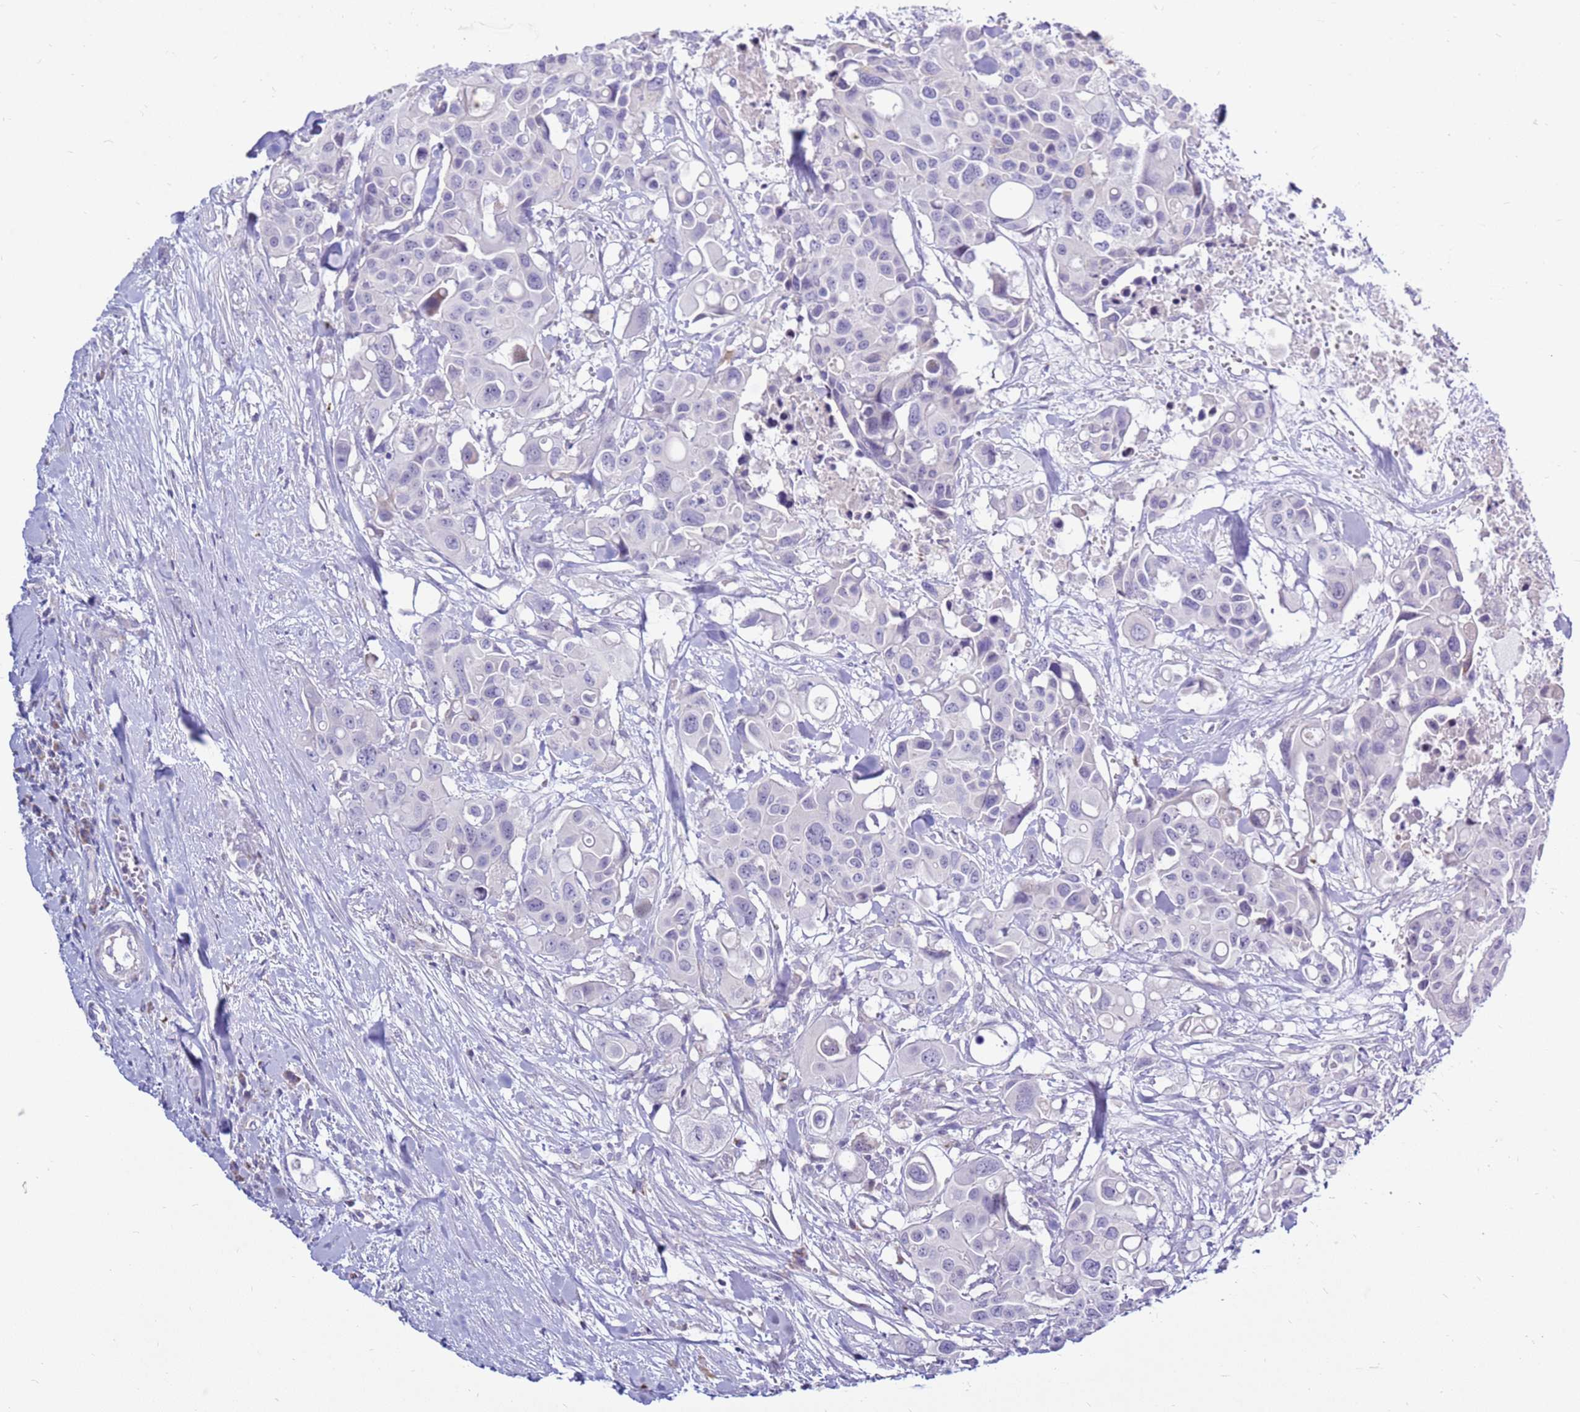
{"staining": {"intensity": "negative", "quantity": "none", "location": "none"}, "tissue": "colorectal cancer", "cell_type": "Tumor cells", "image_type": "cancer", "snomed": [{"axis": "morphology", "description": "Adenocarcinoma, NOS"}, {"axis": "topography", "description": "Colon"}], "caption": "Adenocarcinoma (colorectal) was stained to show a protein in brown. There is no significant staining in tumor cells. (Brightfield microscopy of DAB (3,3'-diaminobenzidine) immunohistochemistry at high magnification).", "gene": "IGF1R", "patient": {"sex": "male", "age": 77}}